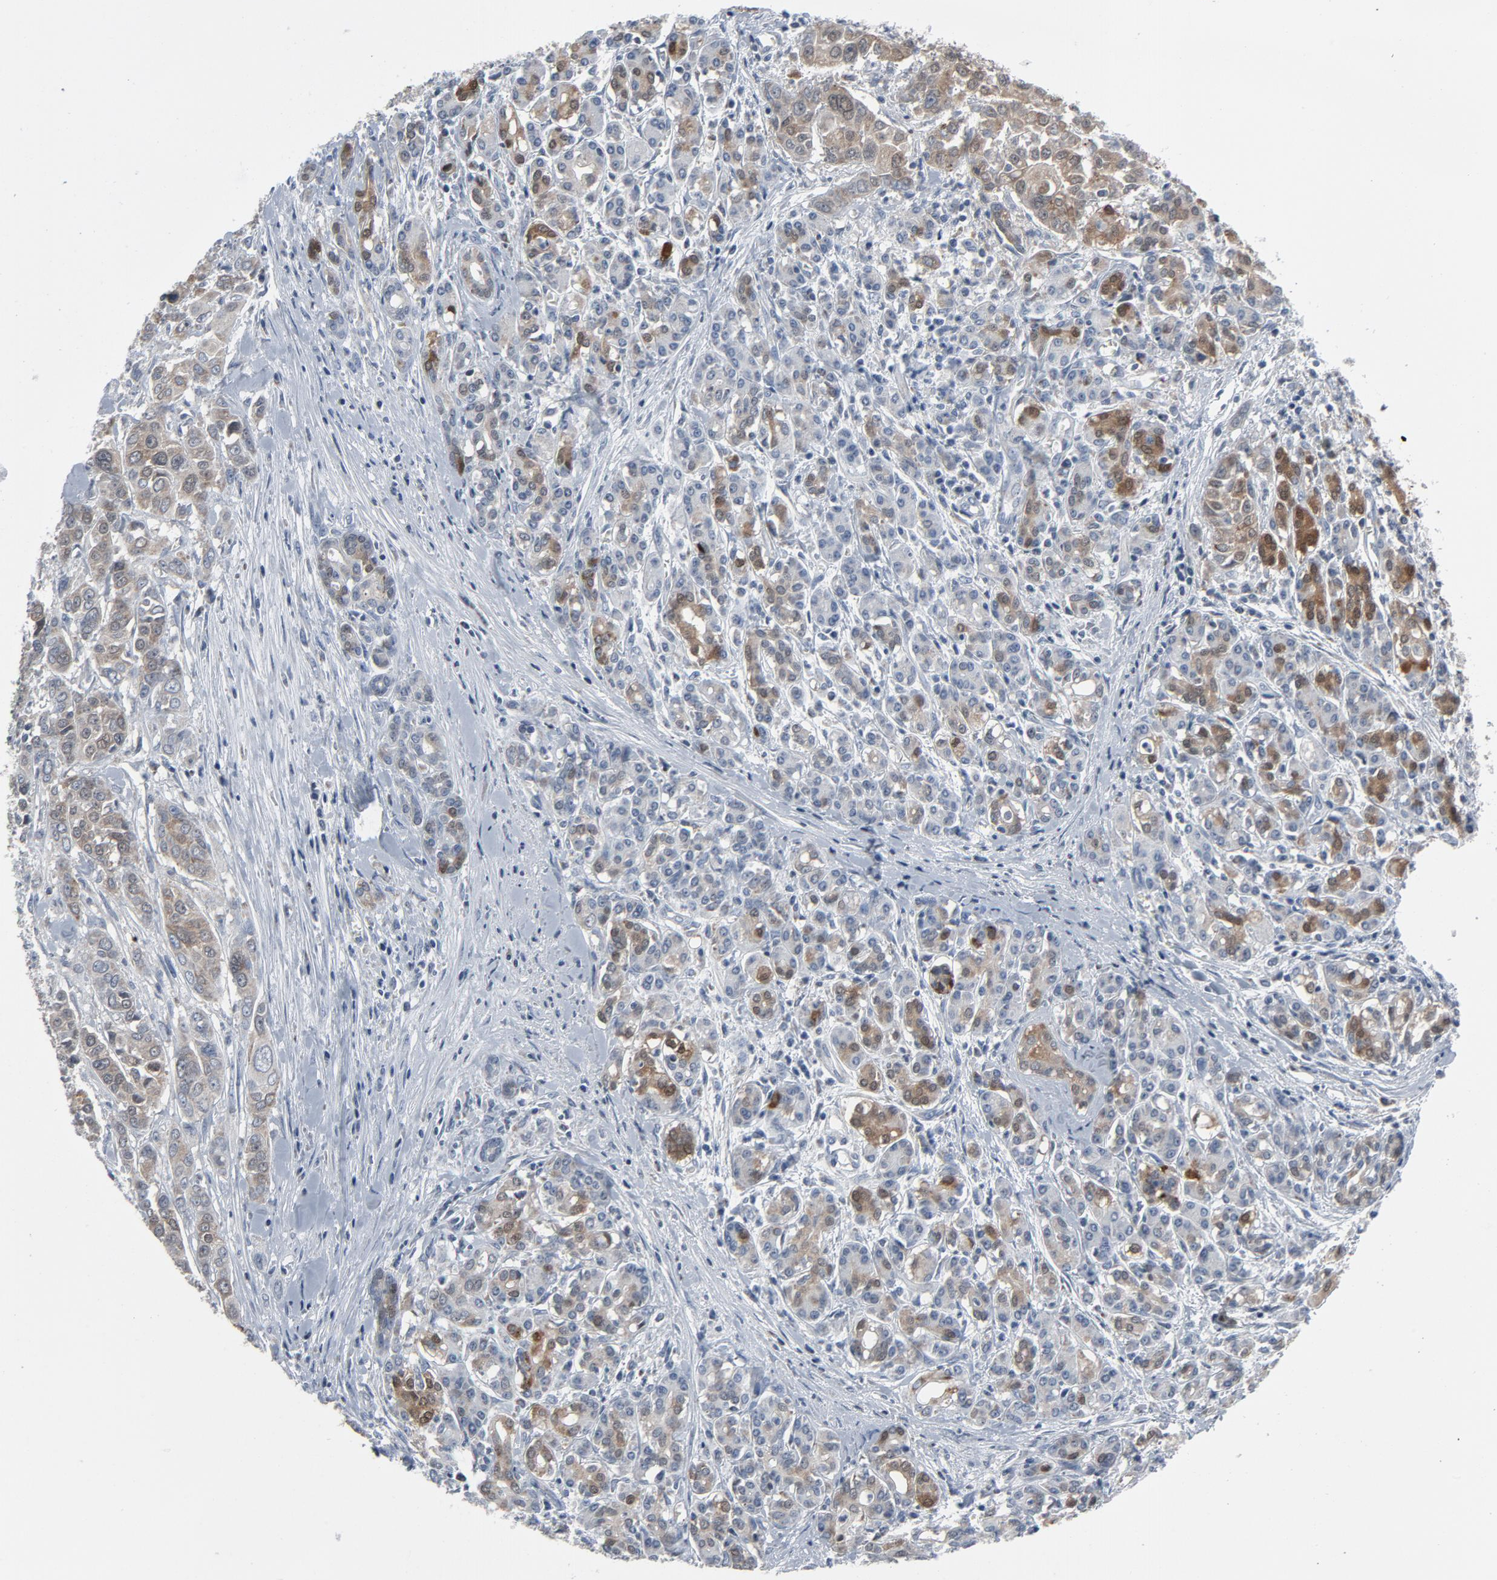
{"staining": {"intensity": "weak", "quantity": "25%-75%", "location": "cytoplasmic/membranous,nuclear"}, "tissue": "pancreatic cancer", "cell_type": "Tumor cells", "image_type": "cancer", "snomed": [{"axis": "morphology", "description": "Adenocarcinoma, NOS"}, {"axis": "topography", "description": "Pancreas"}], "caption": "An image of human pancreatic cancer stained for a protein displays weak cytoplasmic/membranous and nuclear brown staining in tumor cells. (brown staining indicates protein expression, while blue staining denotes nuclei).", "gene": "GPX2", "patient": {"sex": "female", "age": 52}}